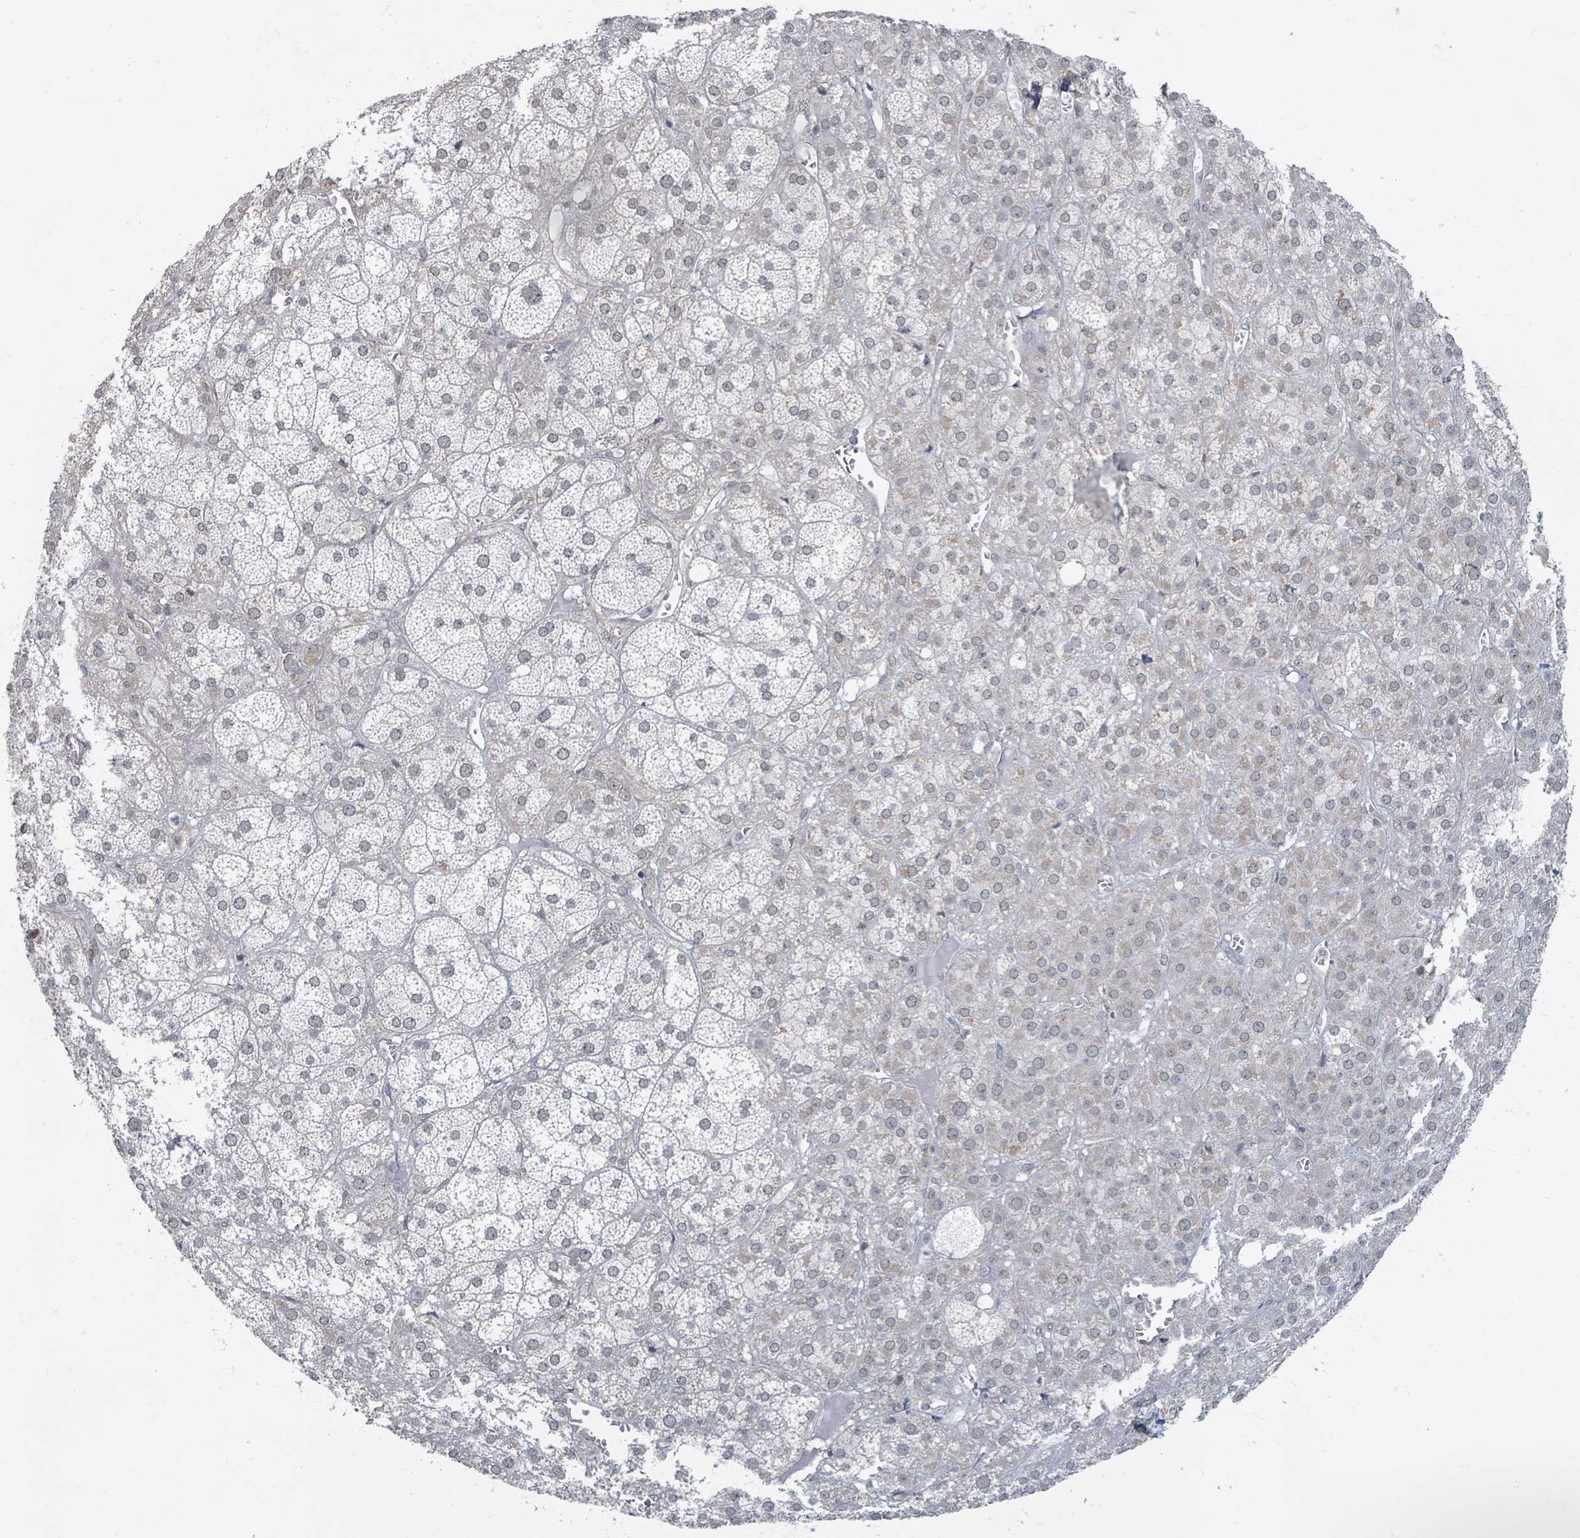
{"staining": {"intensity": "negative", "quantity": "none", "location": "none"}, "tissue": "adrenal gland", "cell_type": "Glandular cells", "image_type": "normal", "snomed": [{"axis": "morphology", "description": "Normal tissue, NOS"}, {"axis": "topography", "description": "Adrenal gland"}], "caption": "Immunohistochemistry of unremarkable adrenal gland reveals no expression in glandular cells. (DAB (3,3'-diaminobenzidine) immunohistochemistry (IHC) visualized using brightfield microscopy, high magnification).", "gene": "INTS15", "patient": {"sex": "female", "age": 61}}